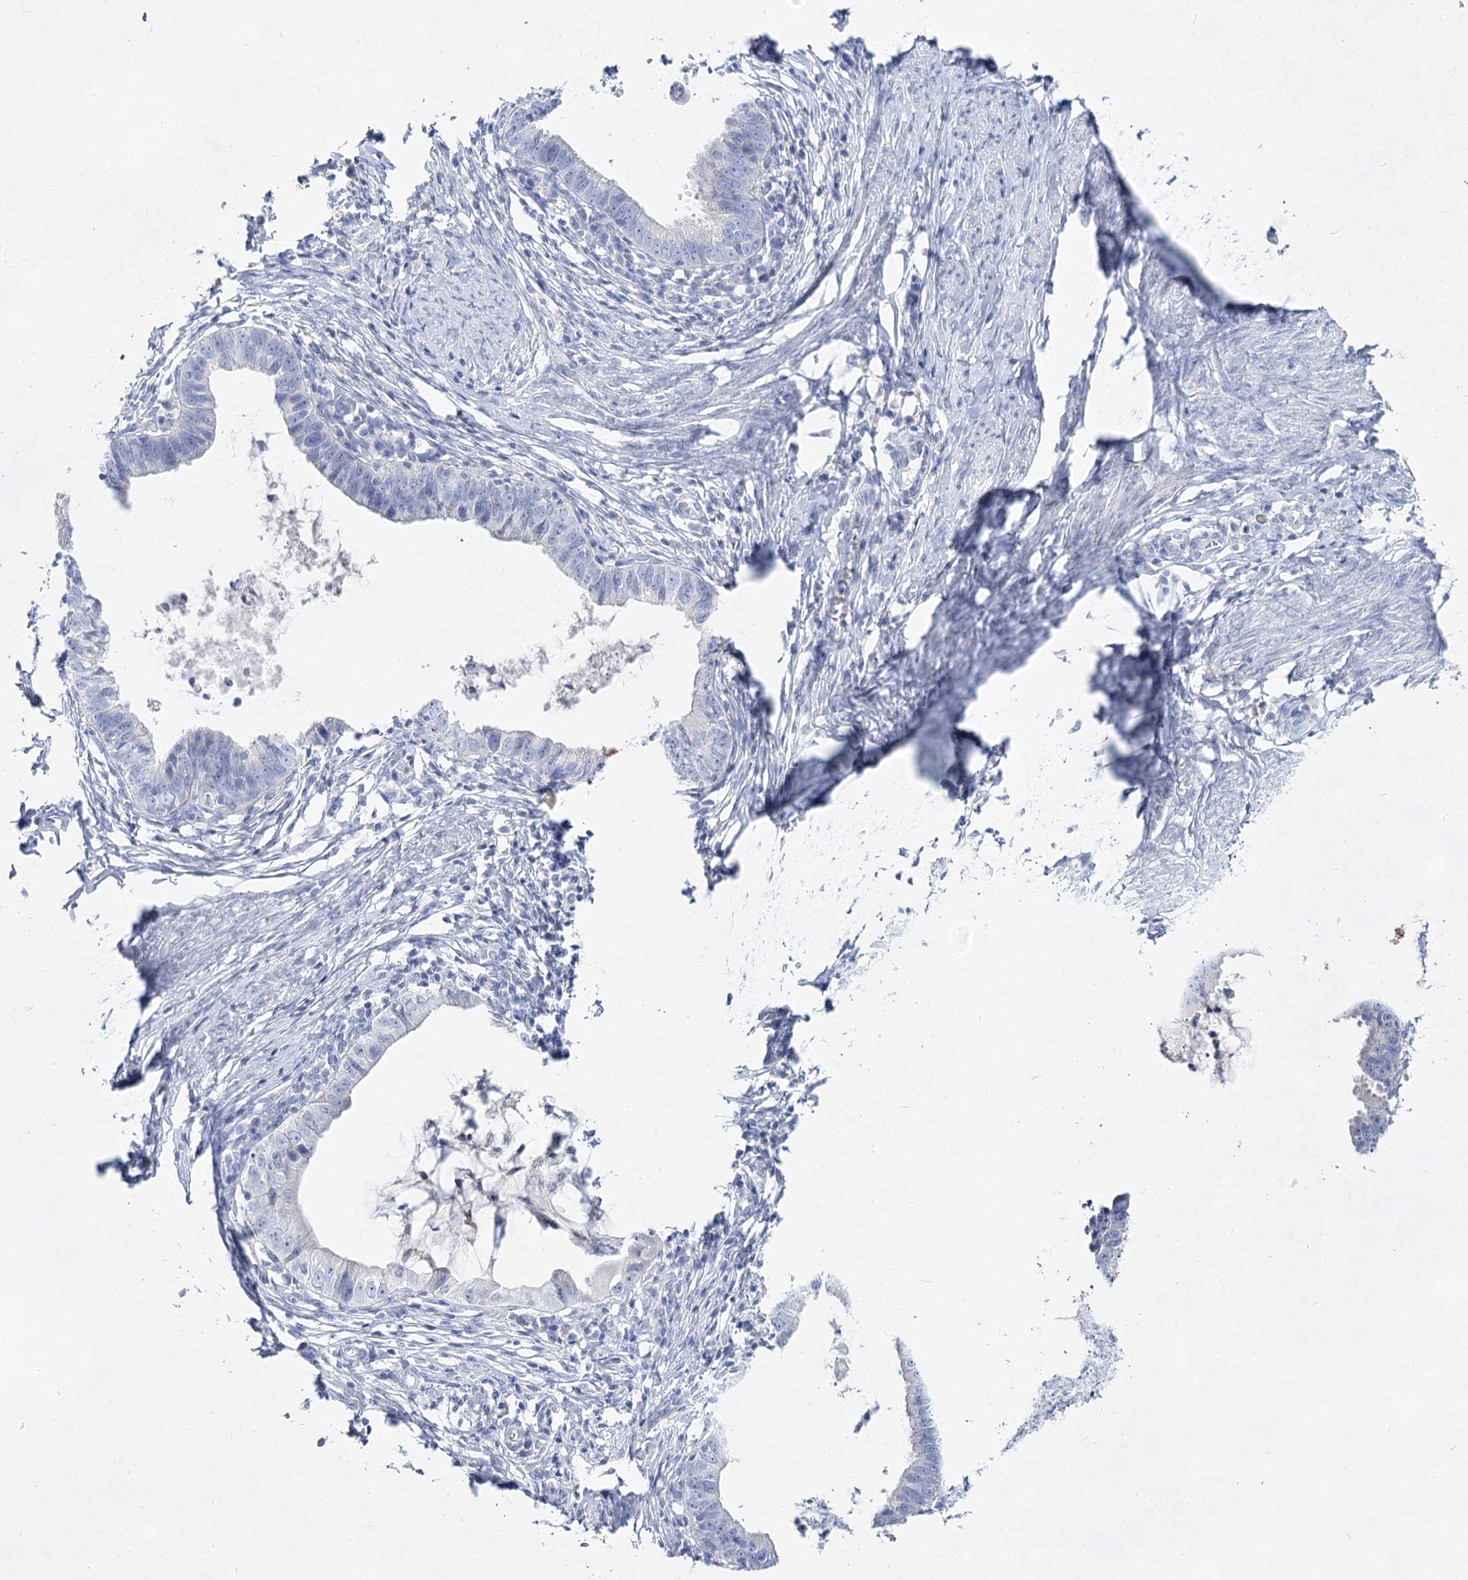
{"staining": {"intensity": "negative", "quantity": "none", "location": "none"}, "tissue": "cervical cancer", "cell_type": "Tumor cells", "image_type": "cancer", "snomed": [{"axis": "morphology", "description": "Adenocarcinoma, NOS"}, {"axis": "topography", "description": "Cervix"}], "caption": "Immunohistochemistry (IHC) of human cervical cancer demonstrates no positivity in tumor cells. (DAB (3,3'-diaminobenzidine) immunohistochemistry (IHC) visualized using brightfield microscopy, high magnification).", "gene": "SLC17A2", "patient": {"sex": "female", "age": 36}}